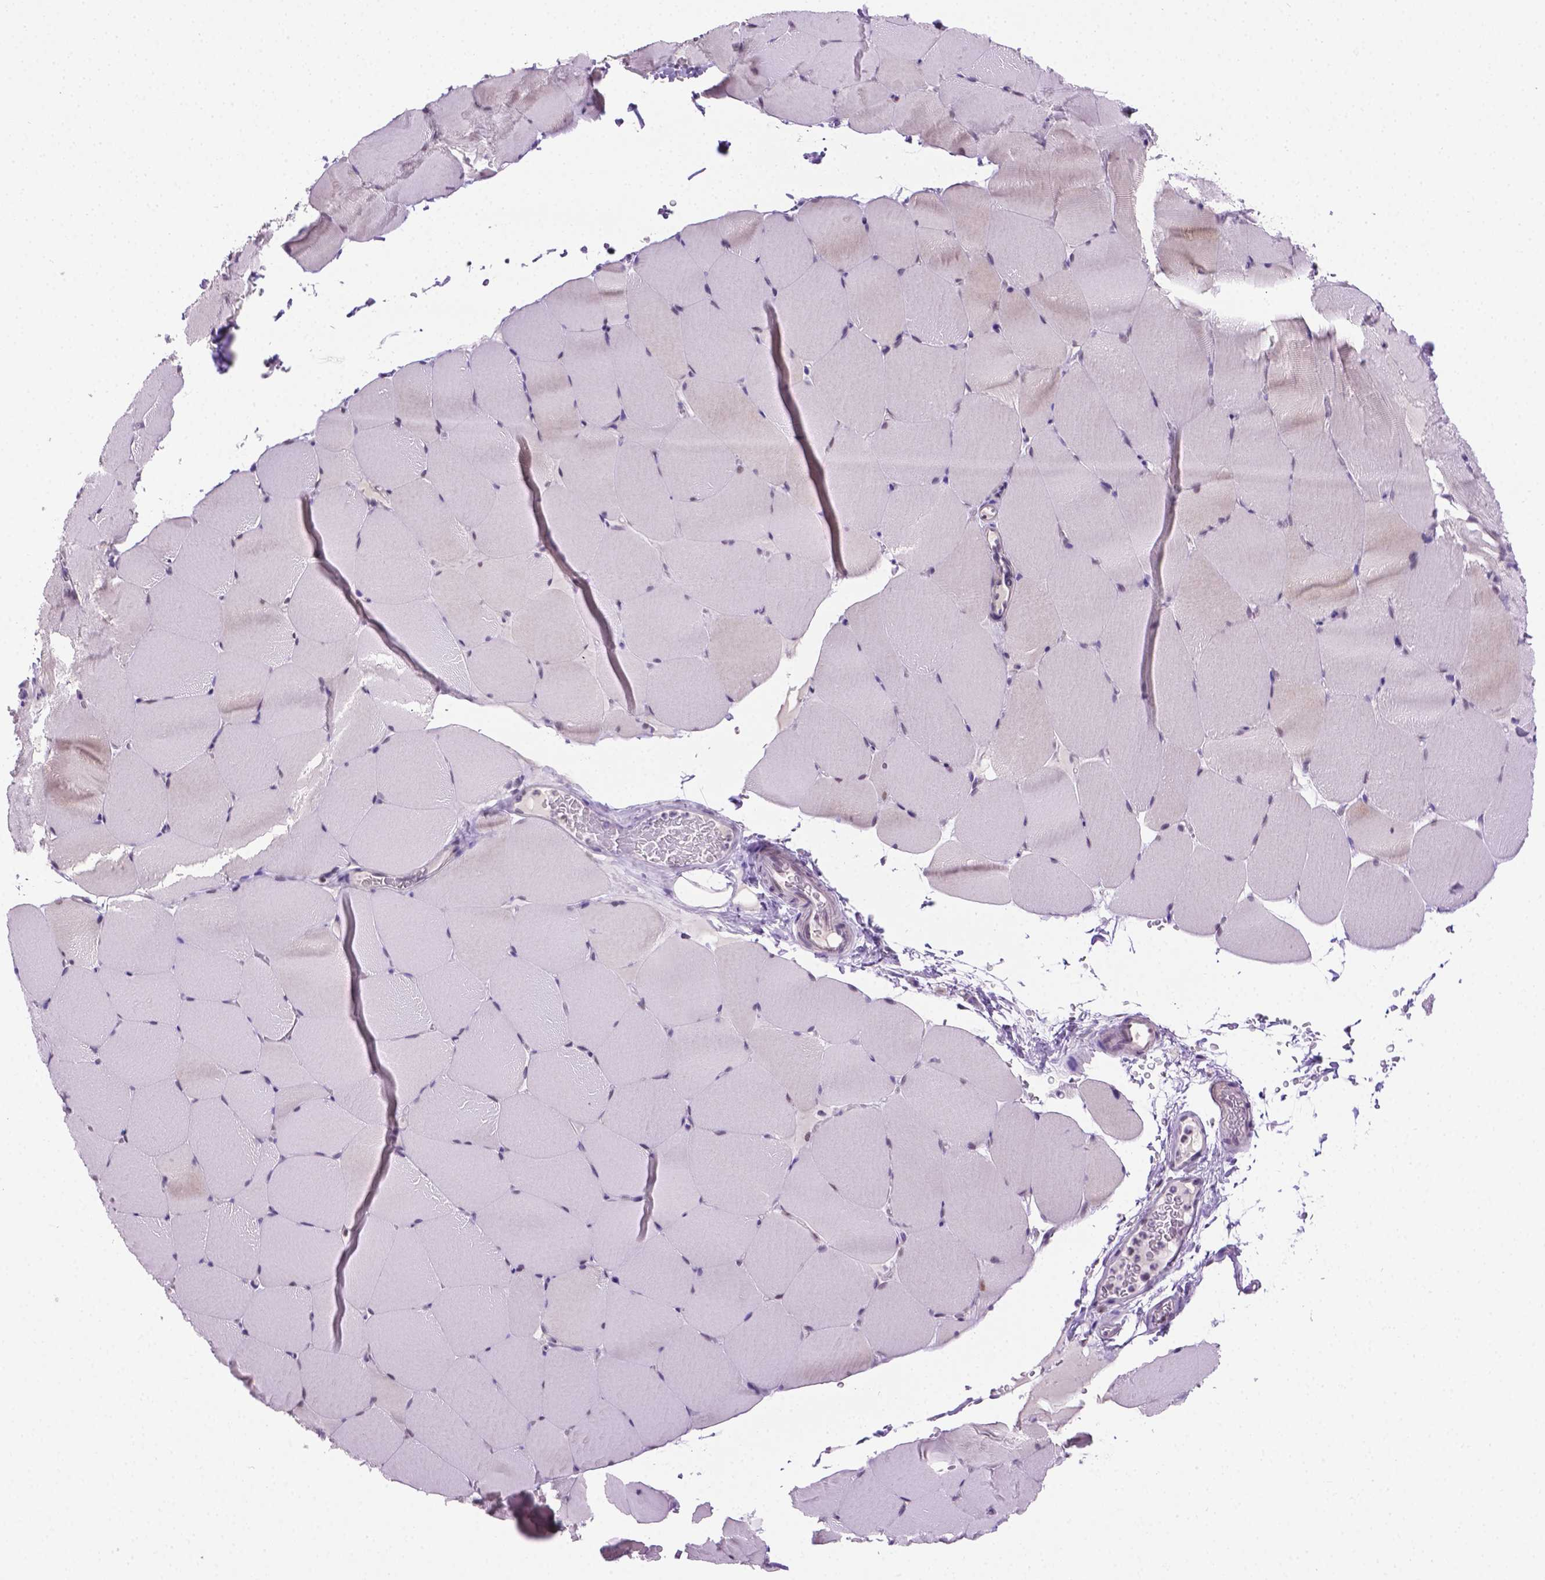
{"staining": {"intensity": "weak", "quantity": "<25%", "location": "nuclear"}, "tissue": "skeletal muscle", "cell_type": "Myocytes", "image_type": "normal", "snomed": [{"axis": "morphology", "description": "Normal tissue, NOS"}, {"axis": "topography", "description": "Skeletal muscle"}], "caption": "Human skeletal muscle stained for a protein using IHC exhibits no expression in myocytes.", "gene": "ABI2", "patient": {"sex": "female", "age": 37}}